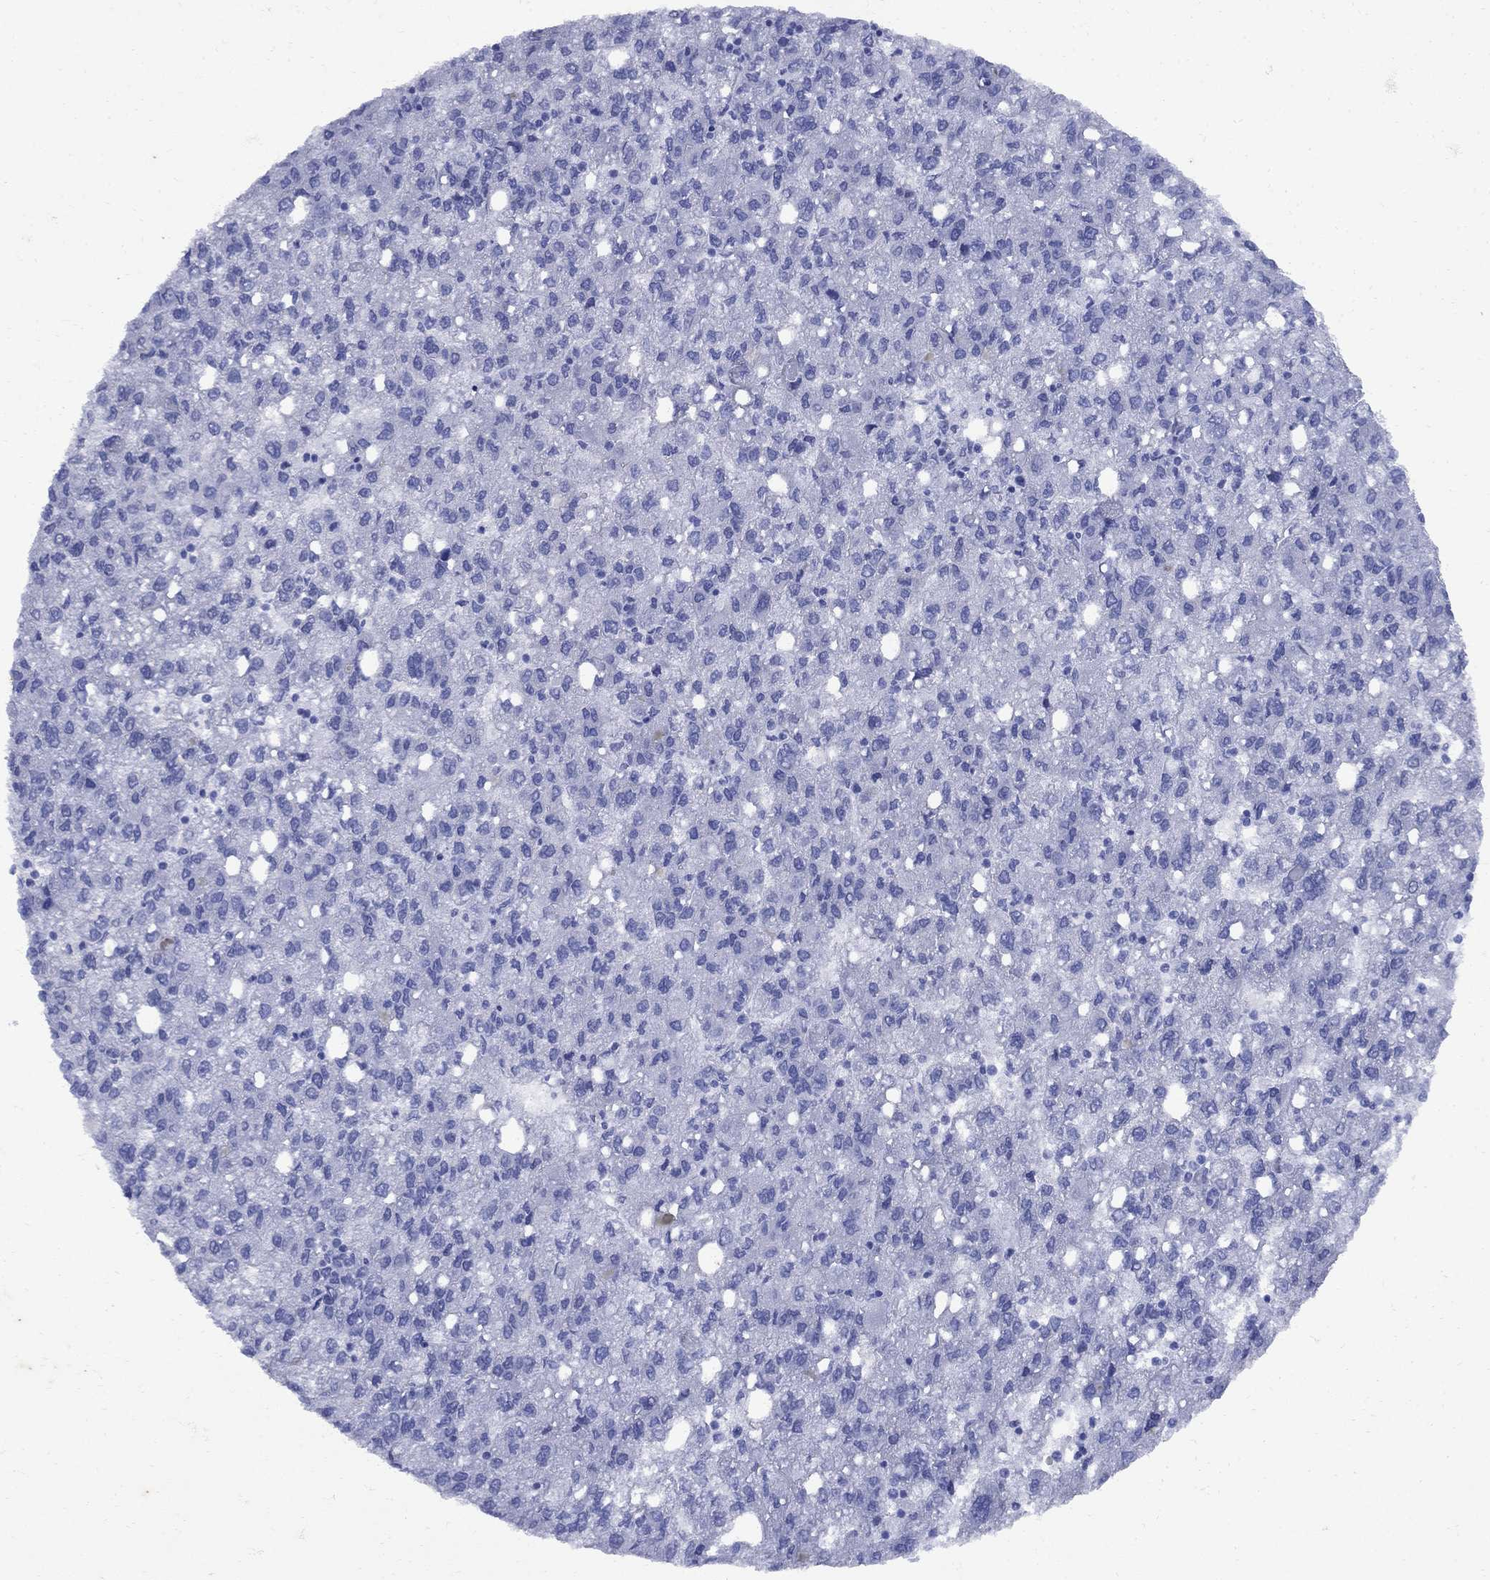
{"staining": {"intensity": "negative", "quantity": "none", "location": "none"}, "tissue": "liver cancer", "cell_type": "Tumor cells", "image_type": "cancer", "snomed": [{"axis": "morphology", "description": "Carcinoma, Hepatocellular, NOS"}, {"axis": "topography", "description": "Liver"}], "caption": "This is an immunohistochemistry photomicrograph of liver cancer (hepatocellular carcinoma). There is no staining in tumor cells.", "gene": "CD1A", "patient": {"sex": "female", "age": 82}}